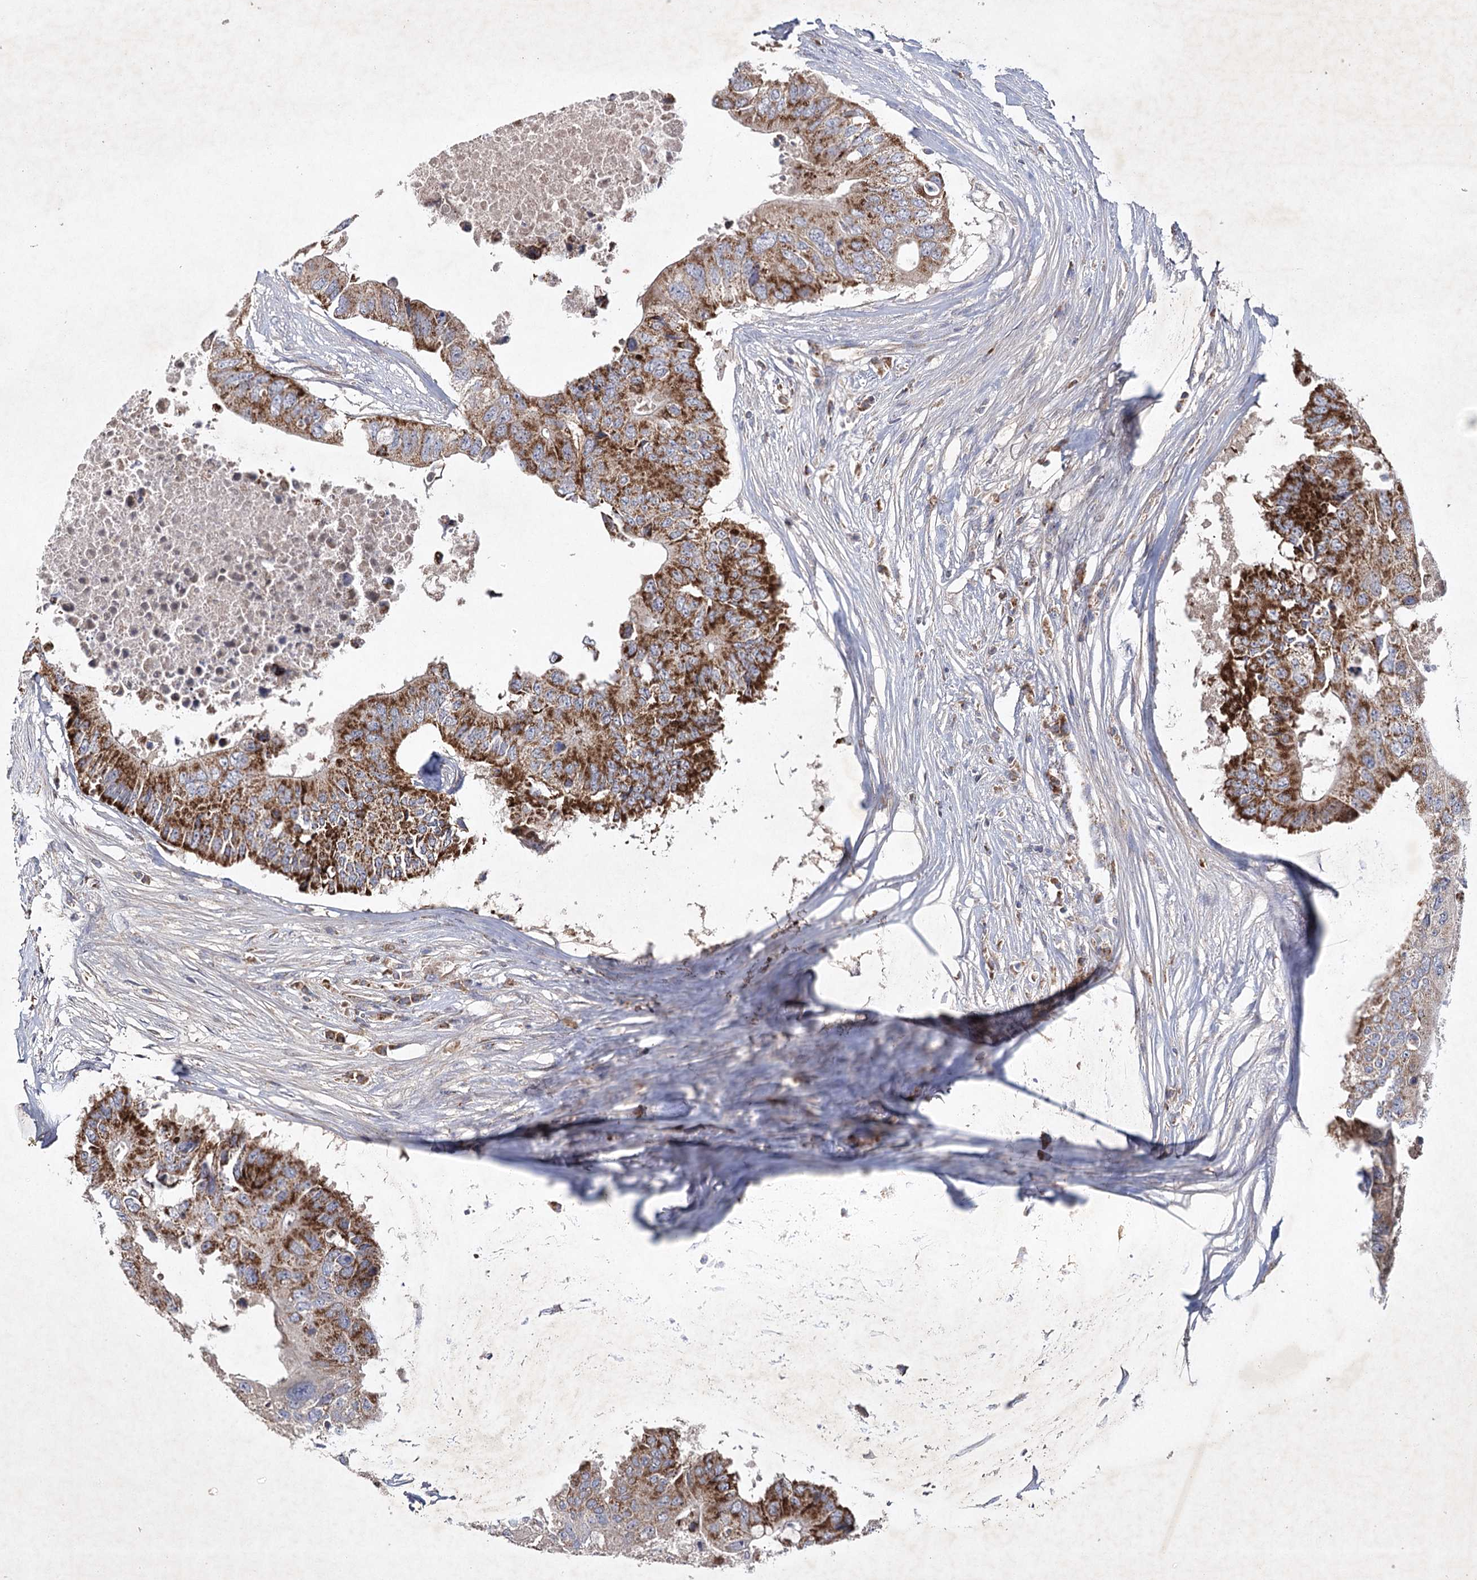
{"staining": {"intensity": "strong", "quantity": ">75%", "location": "cytoplasmic/membranous"}, "tissue": "colorectal cancer", "cell_type": "Tumor cells", "image_type": "cancer", "snomed": [{"axis": "morphology", "description": "Adenocarcinoma, NOS"}, {"axis": "topography", "description": "Colon"}], "caption": "Immunohistochemistry (IHC) (DAB) staining of adenocarcinoma (colorectal) demonstrates strong cytoplasmic/membranous protein staining in about >75% of tumor cells.", "gene": "MRPL44", "patient": {"sex": "male", "age": 71}}